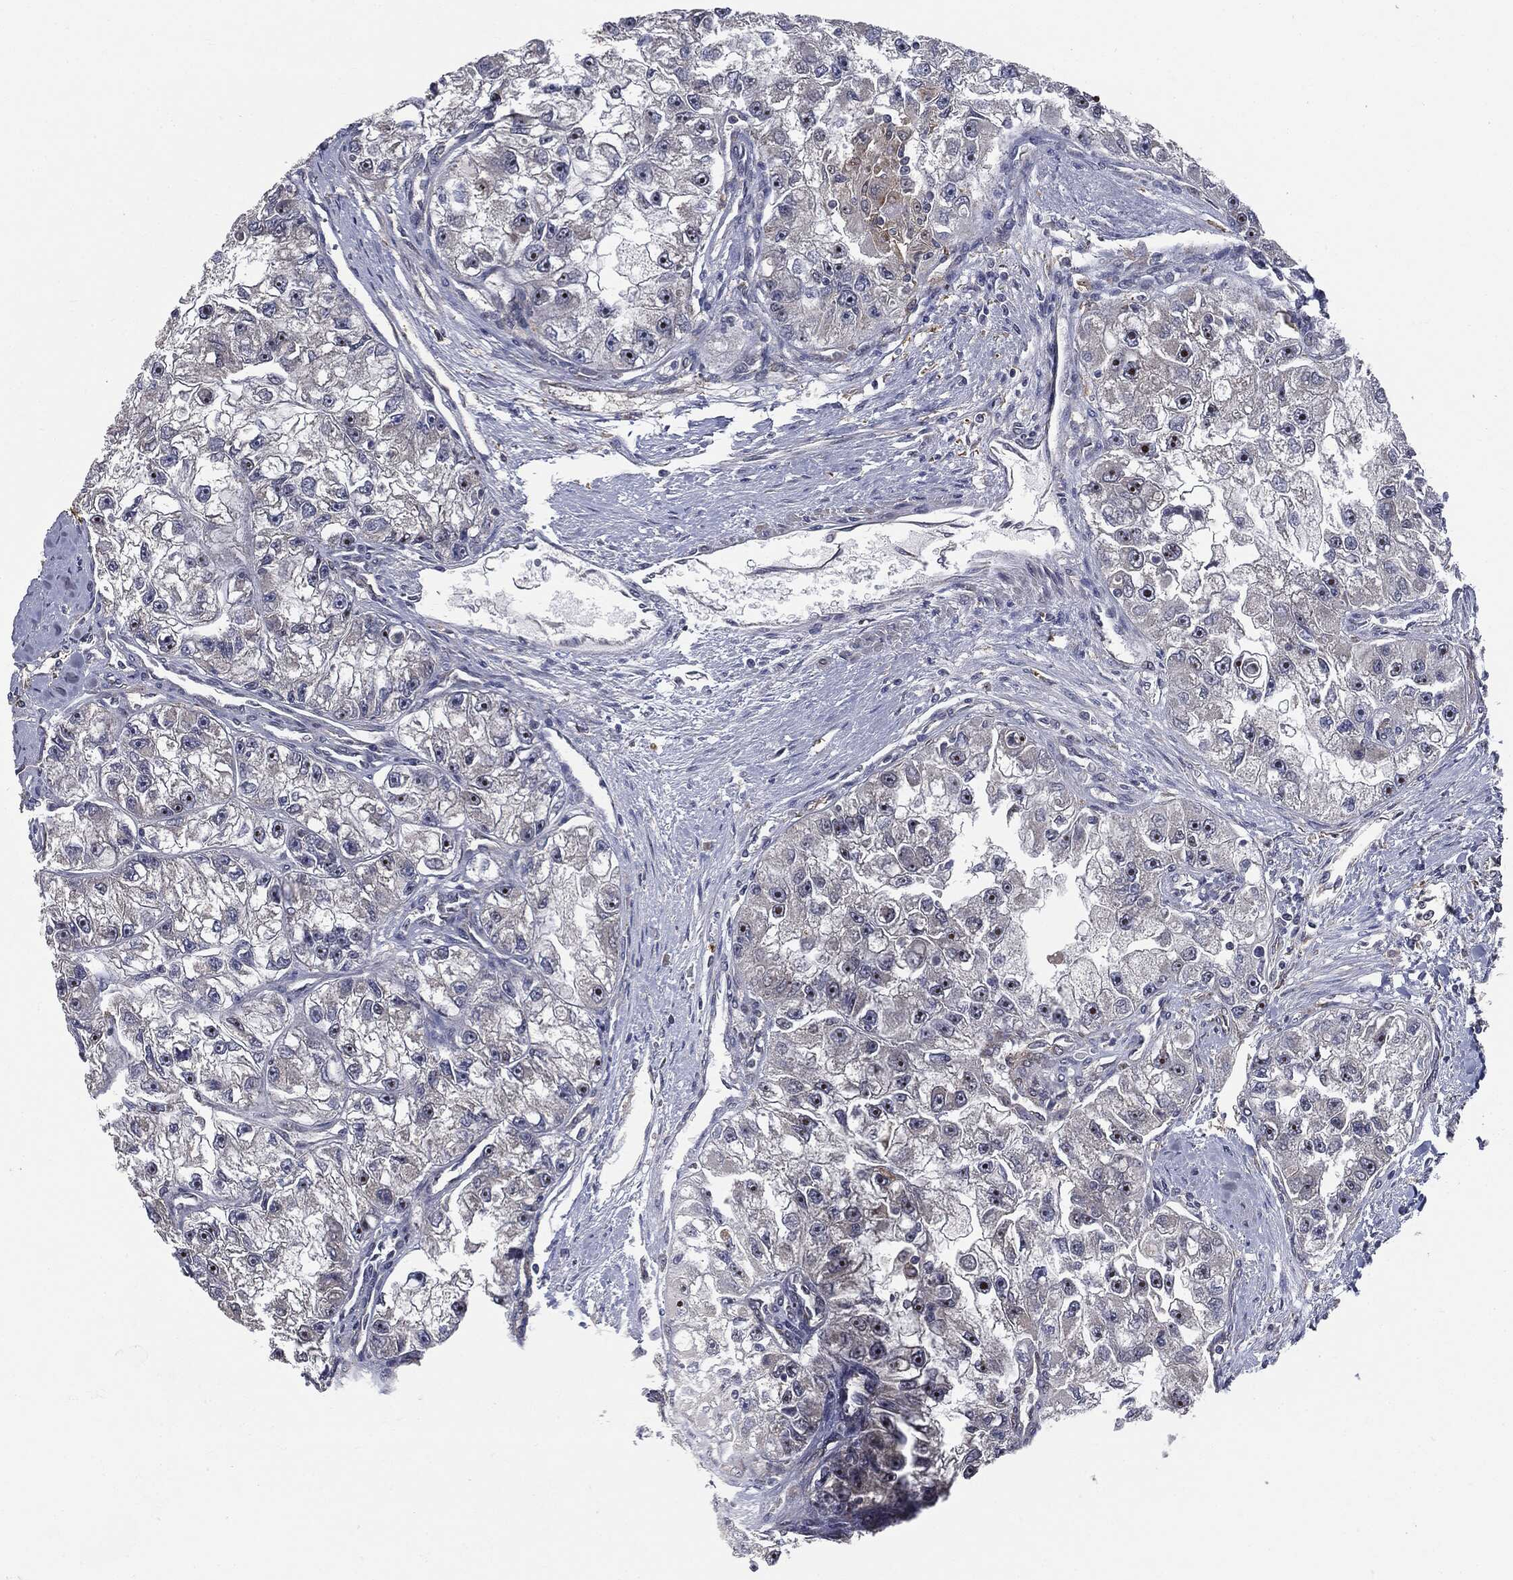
{"staining": {"intensity": "moderate", "quantity": "<25%", "location": "nuclear"}, "tissue": "renal cancer", "cell_type": "Tumor cells", "image_type": "cancer", "snomed": [{"axis": "morphology", "description": "Adenocarcinoma, NOS"}, {"axis": "topography", "description": "Kidney"}], "caption": "The immunohistochemical stain shows moderate nuclear expression in tumor cells of renal cancer (adenocarcinoma) tissue.", "gene": "TRMT1L", "patient": {"sex": "male", "age": 63}}